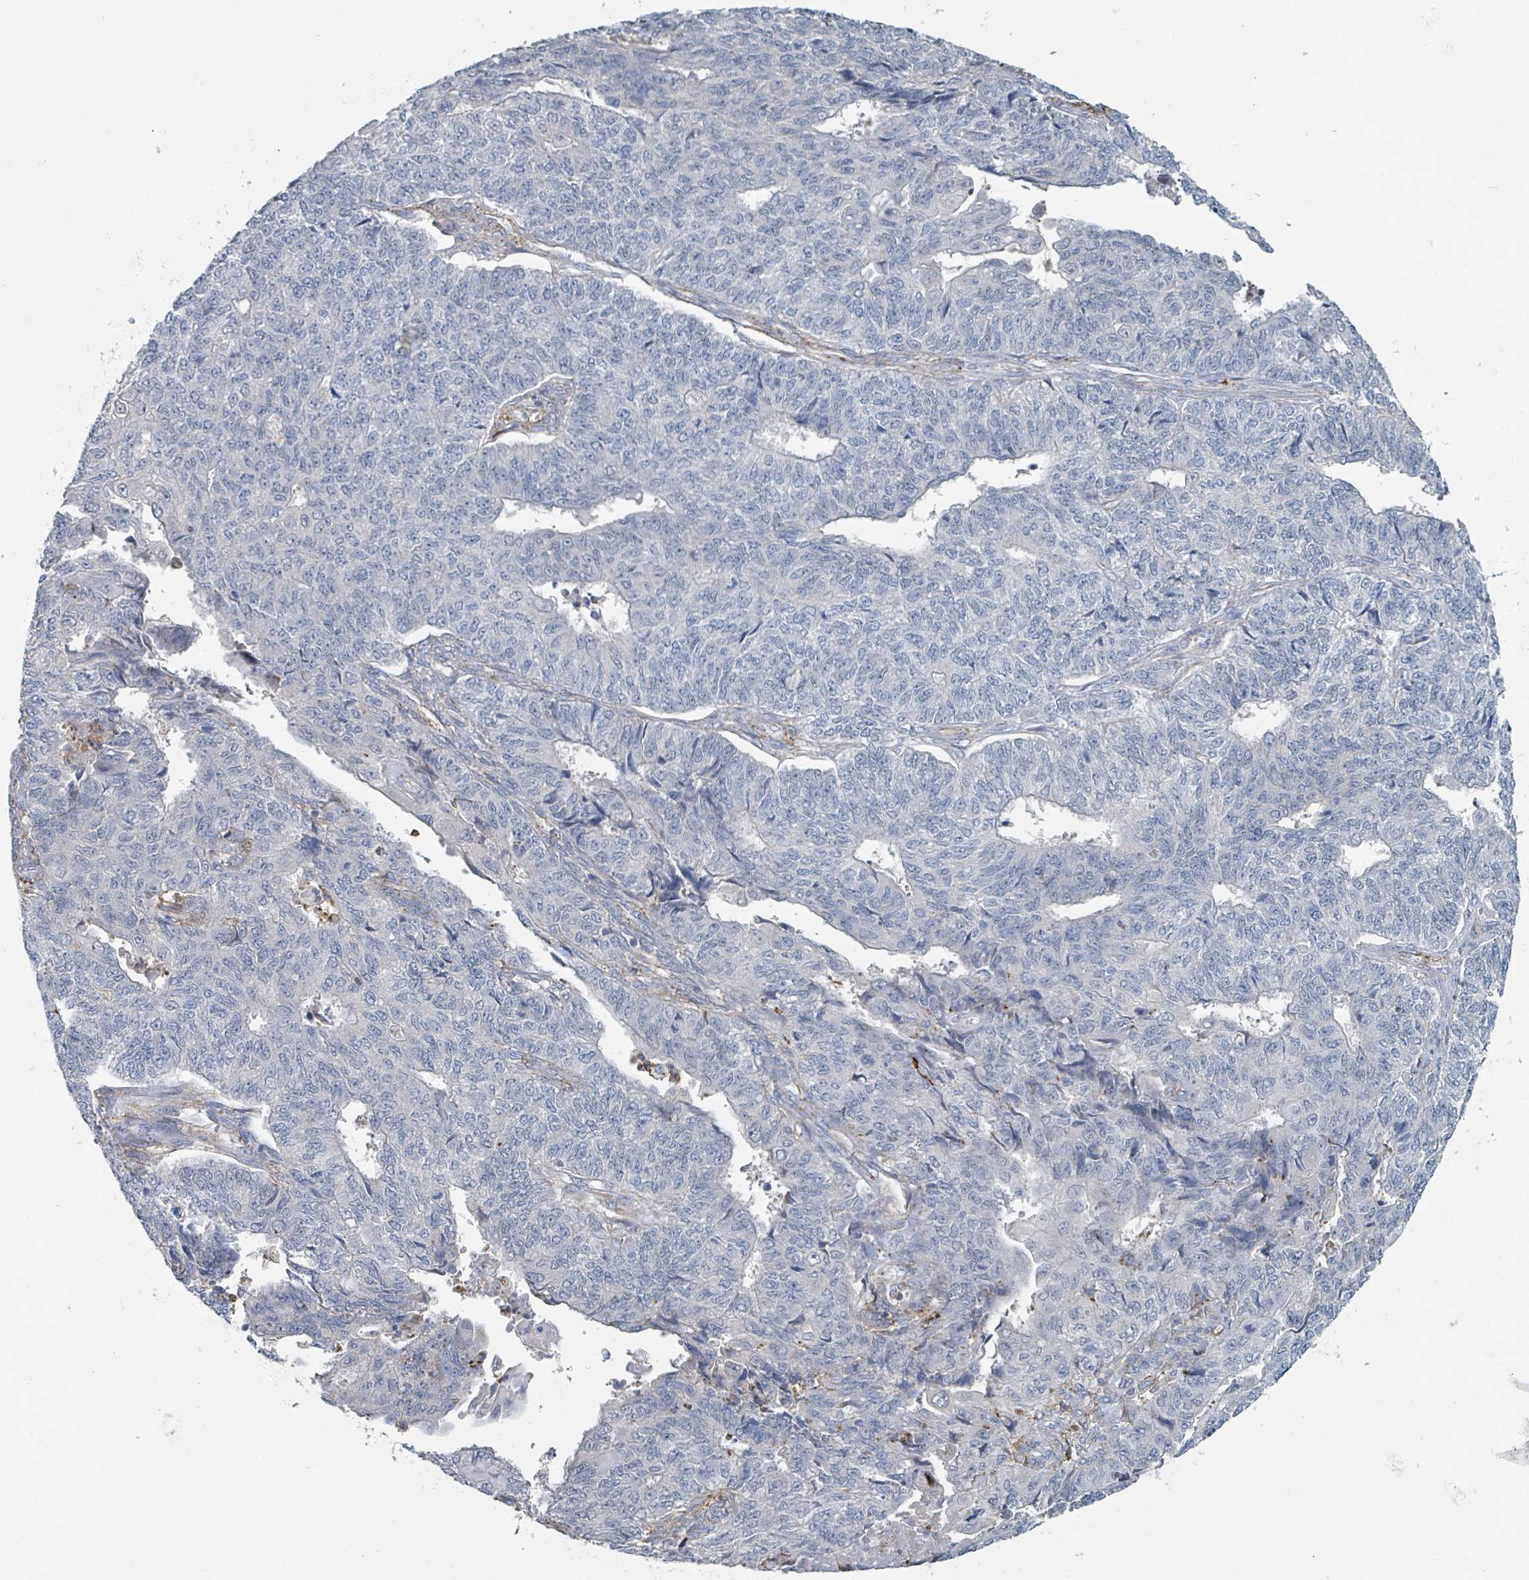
{"staining": {"intensity": "negative", "quantity": "none", "location": "none"}, "tissue": "endometrial cancer", "cell_type": "Tumor cells", "image_type": "cancer", "snomed": [{"axis": "morphology", "description": "Adenocarcinoma, NOS"}, {"axis": "topography", "description": "Endometrium"}], "caption": "IHC image of neoplastic tissue: endometrial cancer stained with DAB (3,3'-diaminobenzidine) displays no significant protein expression in tumor cells.", "gene": "LRRC42", "patient": {"sex": "female", "age": 32}}